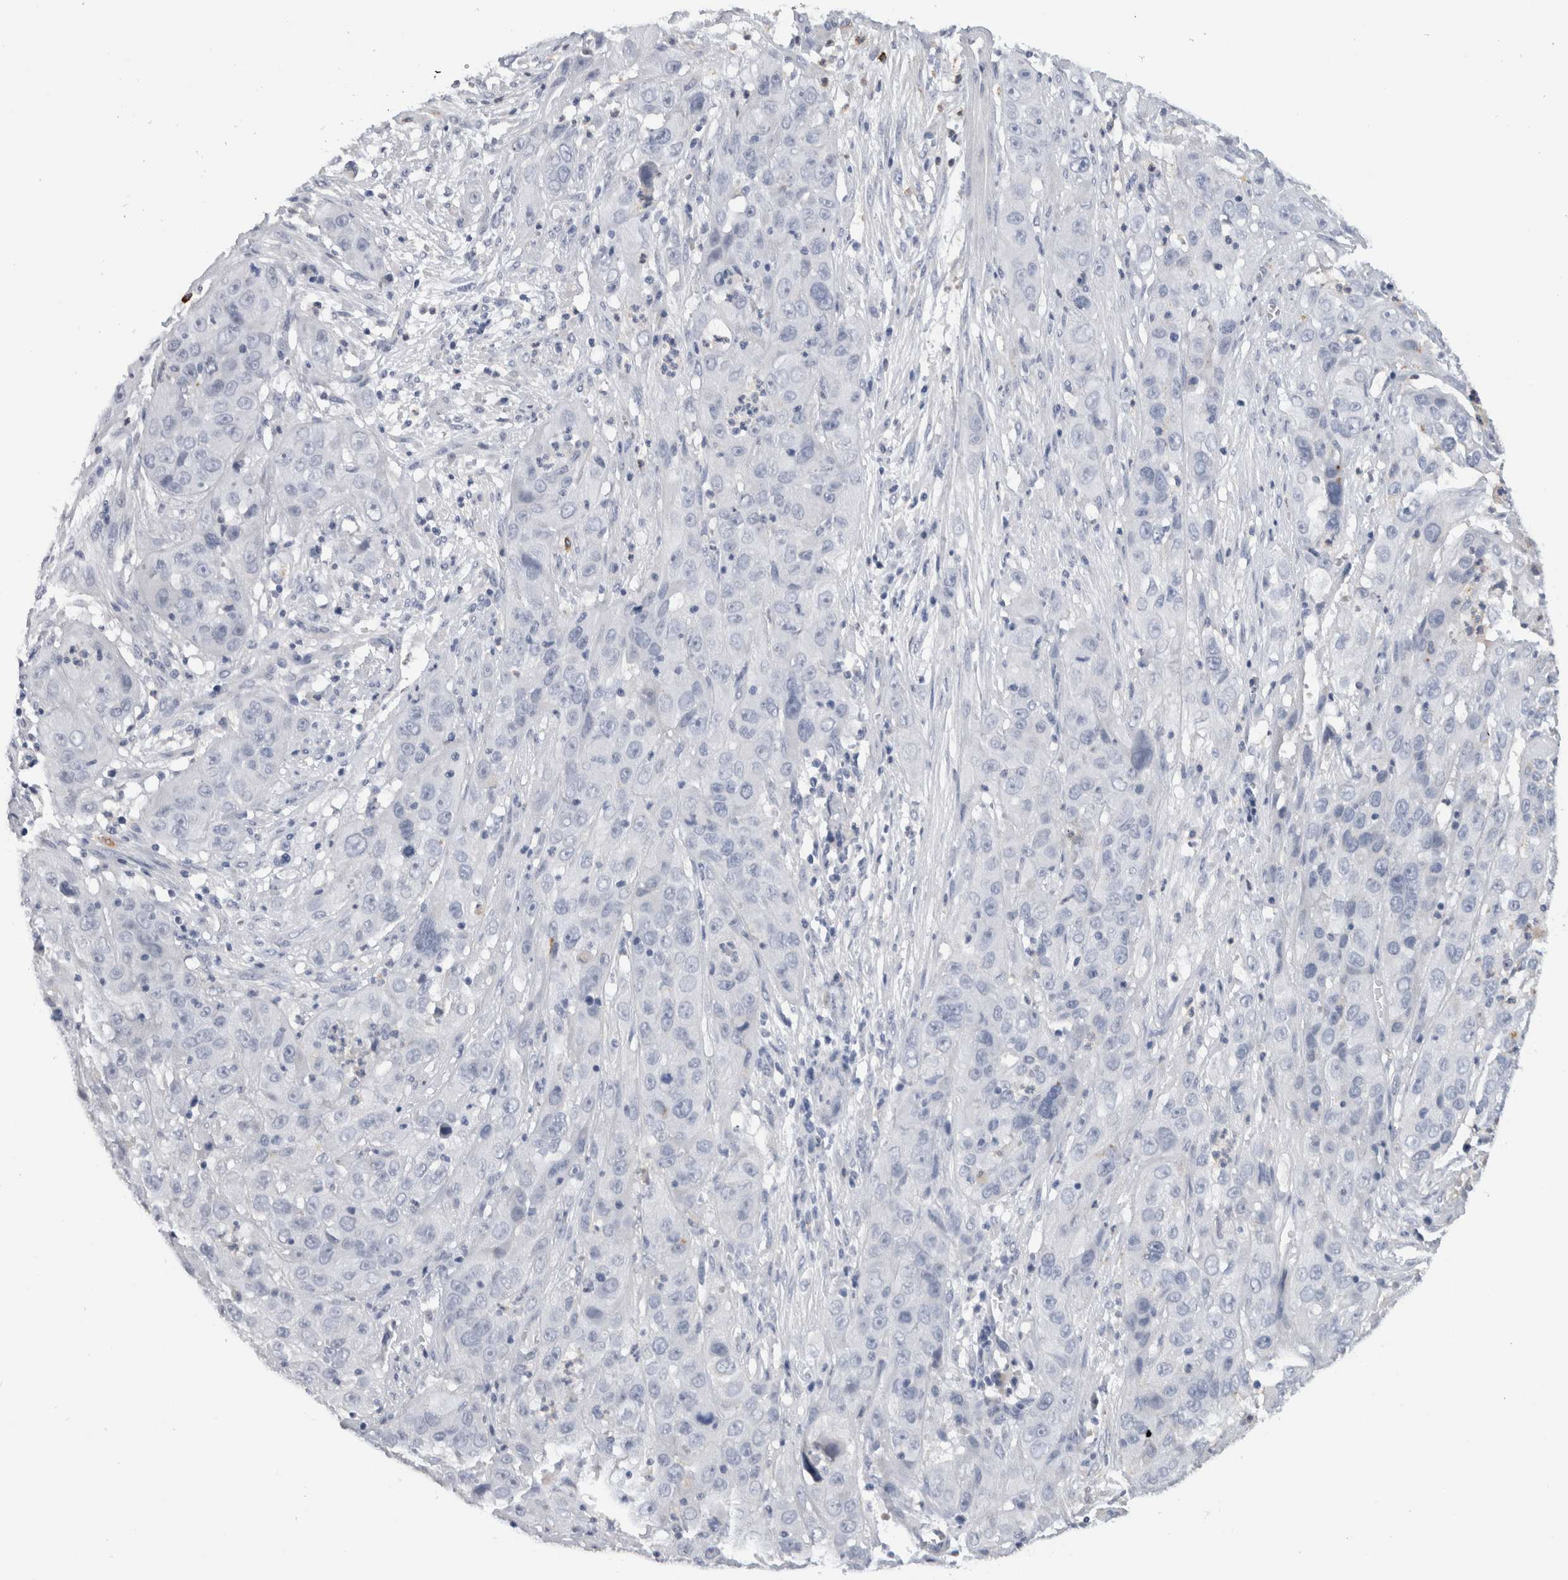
{"staining": {"intensity": "negative", "quantity": "none", "location": "none"}, "tissue": "cervical cancer", "cell_type": "Tumor cells", "image_type": "cancer", "snomed": [{"axis": "morphology", "description": "Squamous cell carcinoma, NOS"}, {"axis": "topography", "description": "Cervix"}], "caption": "The histopathology image shows no staining of tumor cells in cervical squamous cell carcinoma. Brightfield microscopy of immunohistochemistry (IHC) stained with DAB (brown) and hematoxylin (blue), captured at high magnification.", "gene": "CD63", "patient": {"sex": "female", "age": 32}}